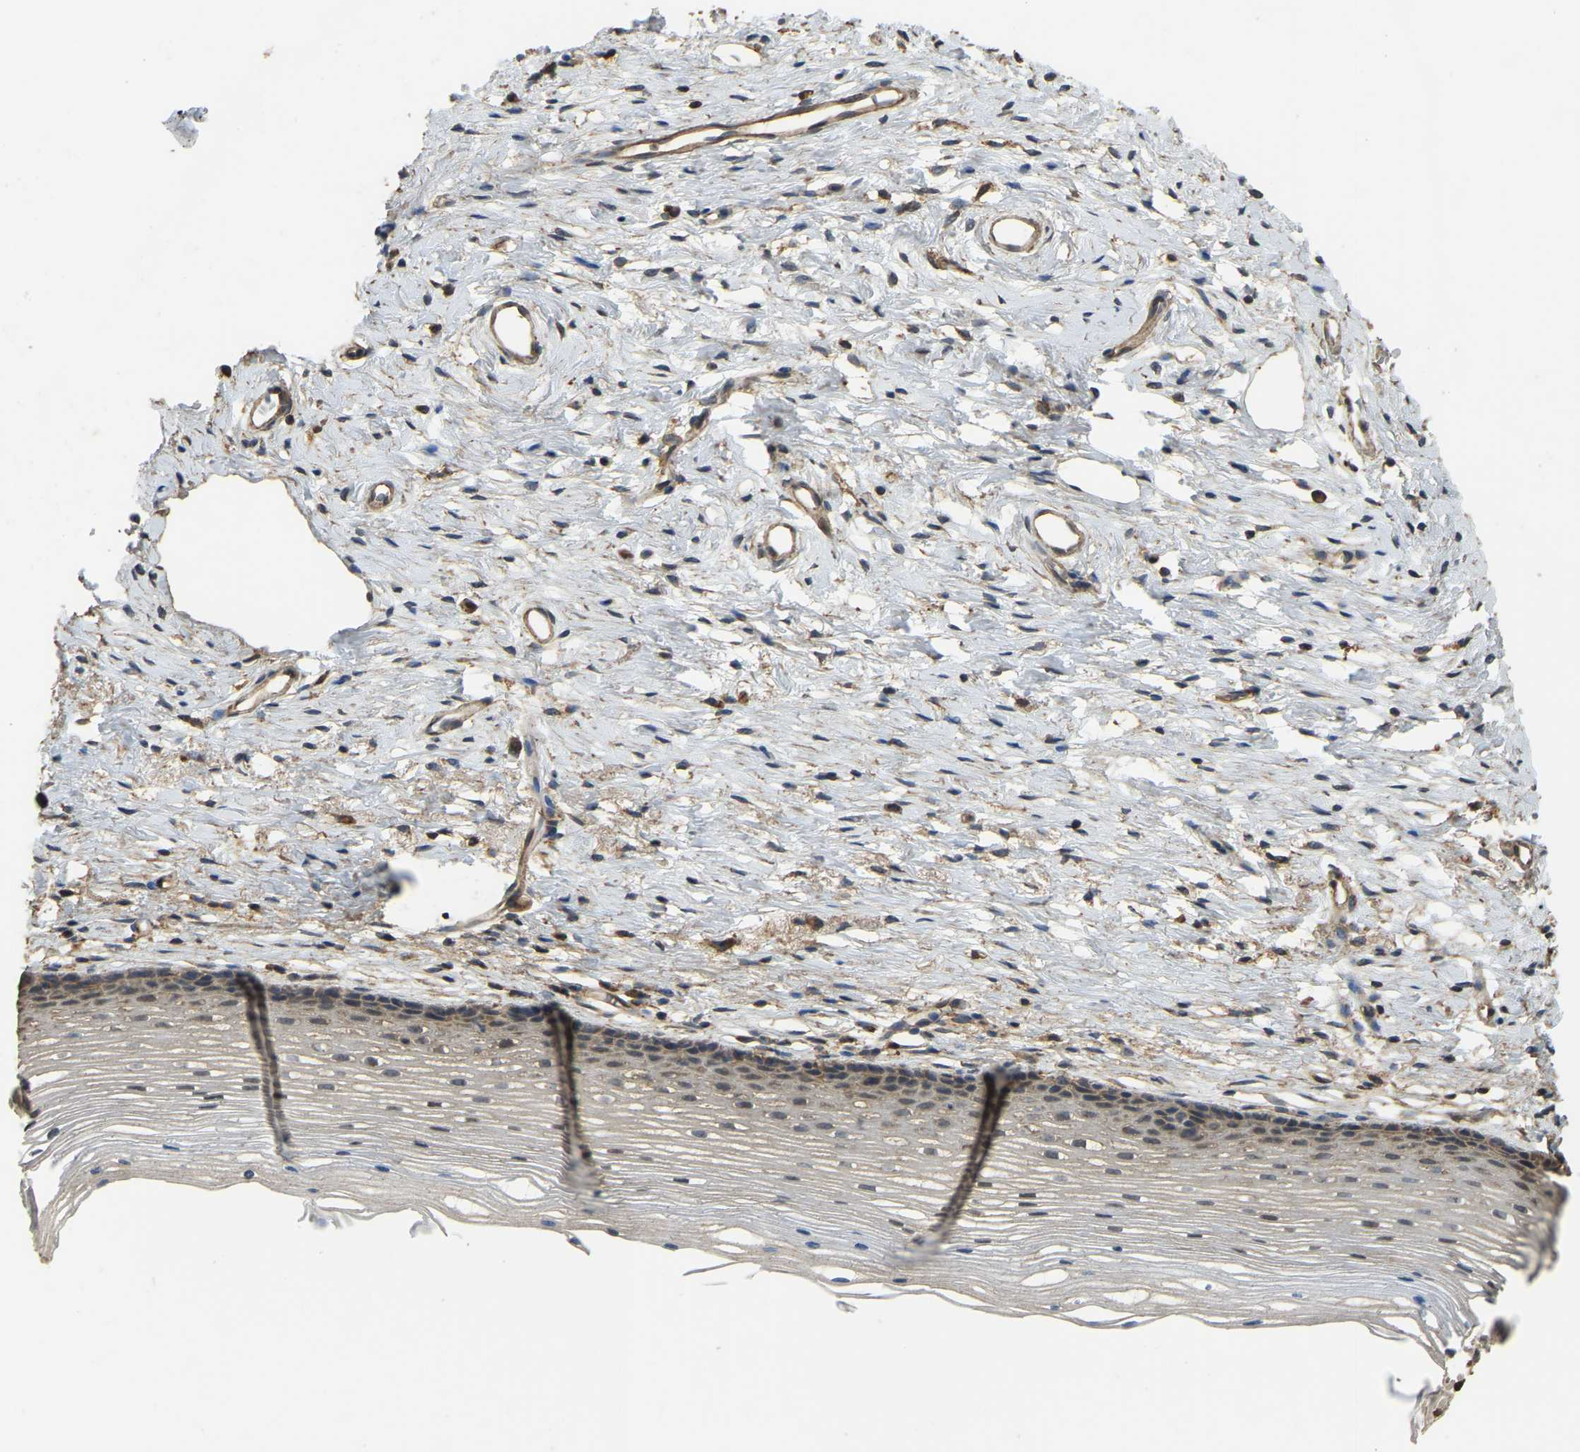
{"staining": {"intensity": "moderate", "quantity": ">75%", "location": "cytoplasmic/membranous"}, "tissue": "cervix", "cell_type": "Glandular cells", "image_type": "normal", "snomed": [{"axis": "morphology", "description": "Normal tissue, NOS"}, {"axis": "topography", "description": "Cervix"}], "caption": "Immunohistochemistry histopathology image of benign human cervix stained for a protein (brown), which displays medium levels of moderate cytoplasmic/membranous staining in approximately >75% of glandular cells.", "gene": "GNG2", "patient": {"sex": "female", "age": 77}}